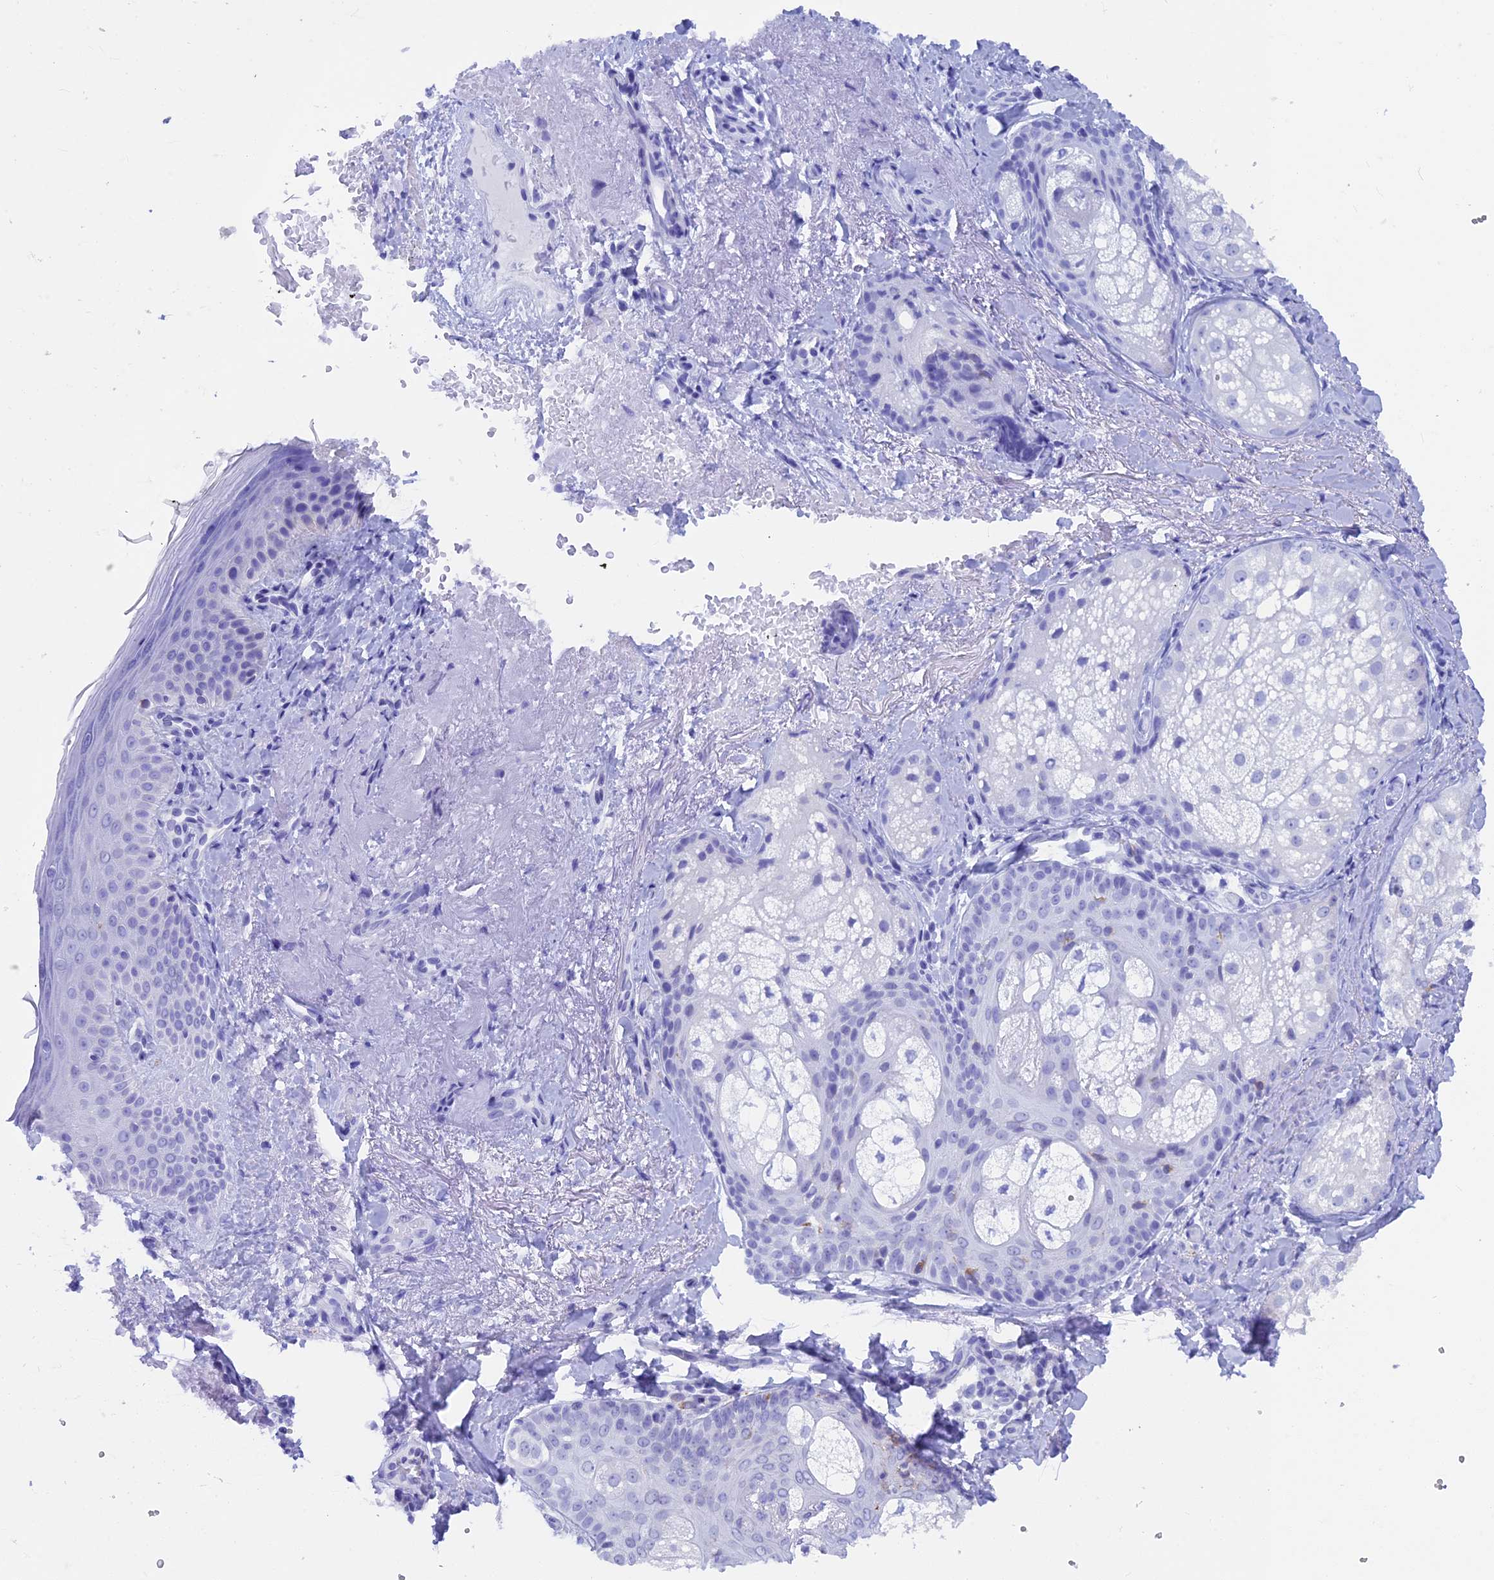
{"staining": {"intensity": "negative", "quantity": "none", "location": "none"}, "tissue": "skin", "cell_type": "Fibroblasts", "image_type": "normal", "snomed": [{"axis": "morphology", "description": "Normal tissue, NOS"}, {"axis": "topography", "description": "Skin"}], "caption": "Immunohistochemical staining of unremarkable skin reveals no significant staining in fibroblasts. (Stains: DAB (3,3'-diaminobenzidine) IHC with hematoxylin counter stain, Microscopy: brightfield microscopy at high magnification).", "gene": "SNTN", "patient": {"sex": "male", "age": 57}}